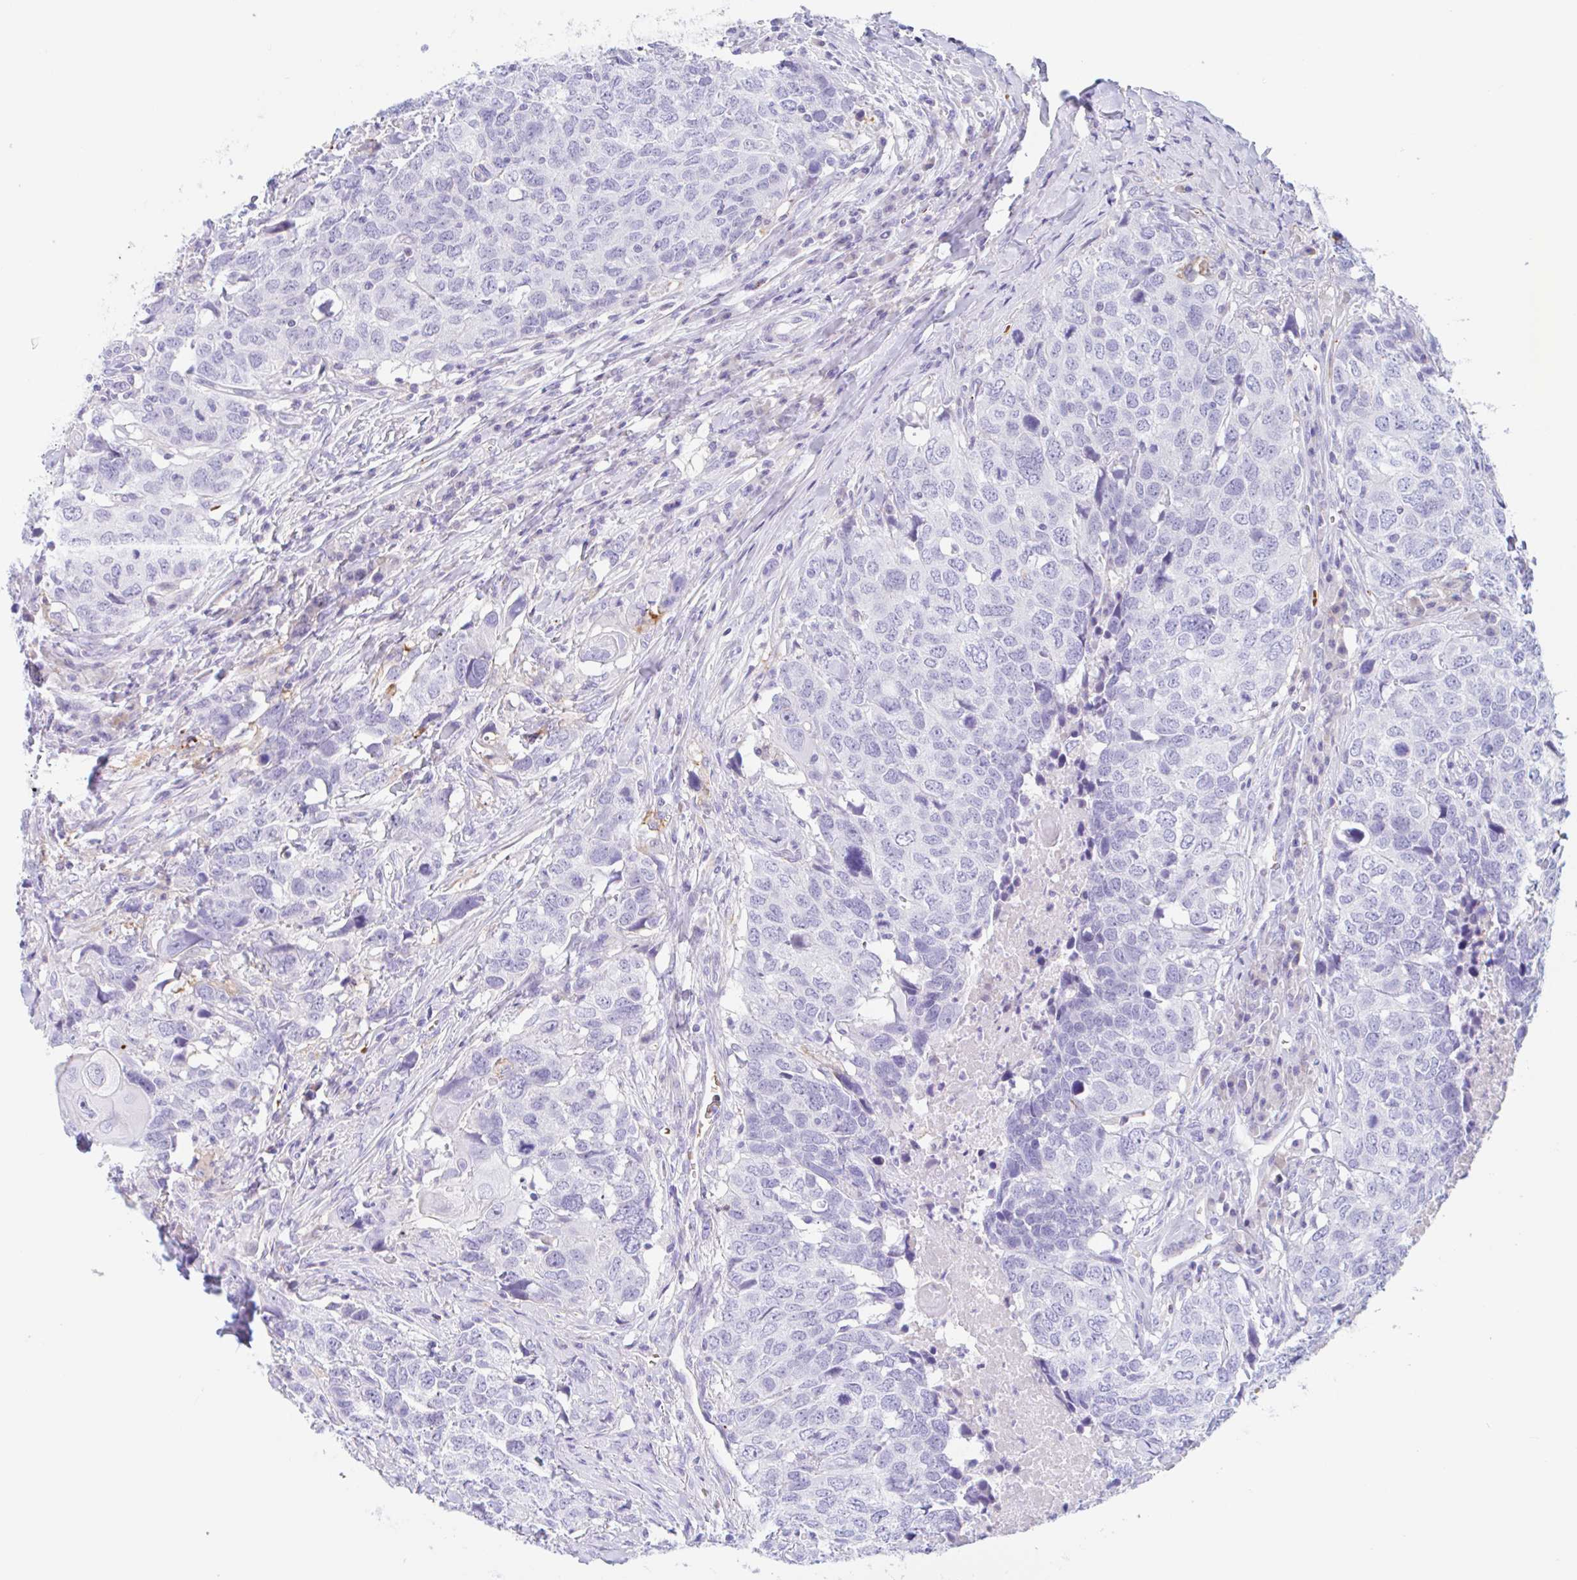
{"staining": {"intensity": "negative", "quantity": "none", "location": "none"}, "tissue": "head and neck cancer", "cell_type": "Tumor cells", "image_type": "cancer", "snomed": [{"axis": "morphology", "description": "Normal tissue, NOS"}, {"axis": "morphology", "description": "Squamous cell carcinoma, NOS"}, {"axis": "topography", "description": "Skeletal muscle"}, {"axis": "topography", "description": "Vascular tissue"}, {"axis": "topography", "description": "Peripheral nerve tissue"}, {"axis": "topography", "description": "Head-Neck"}], "caption": "High power microscopy photomicrograph of an IHC photomicrograph of head and neck cancer (squamous cell carcinoma), revealing no significant staining in tumor cells.", "gene": "ANKRD9", "patient": {"sex": "male", "age": 66}}